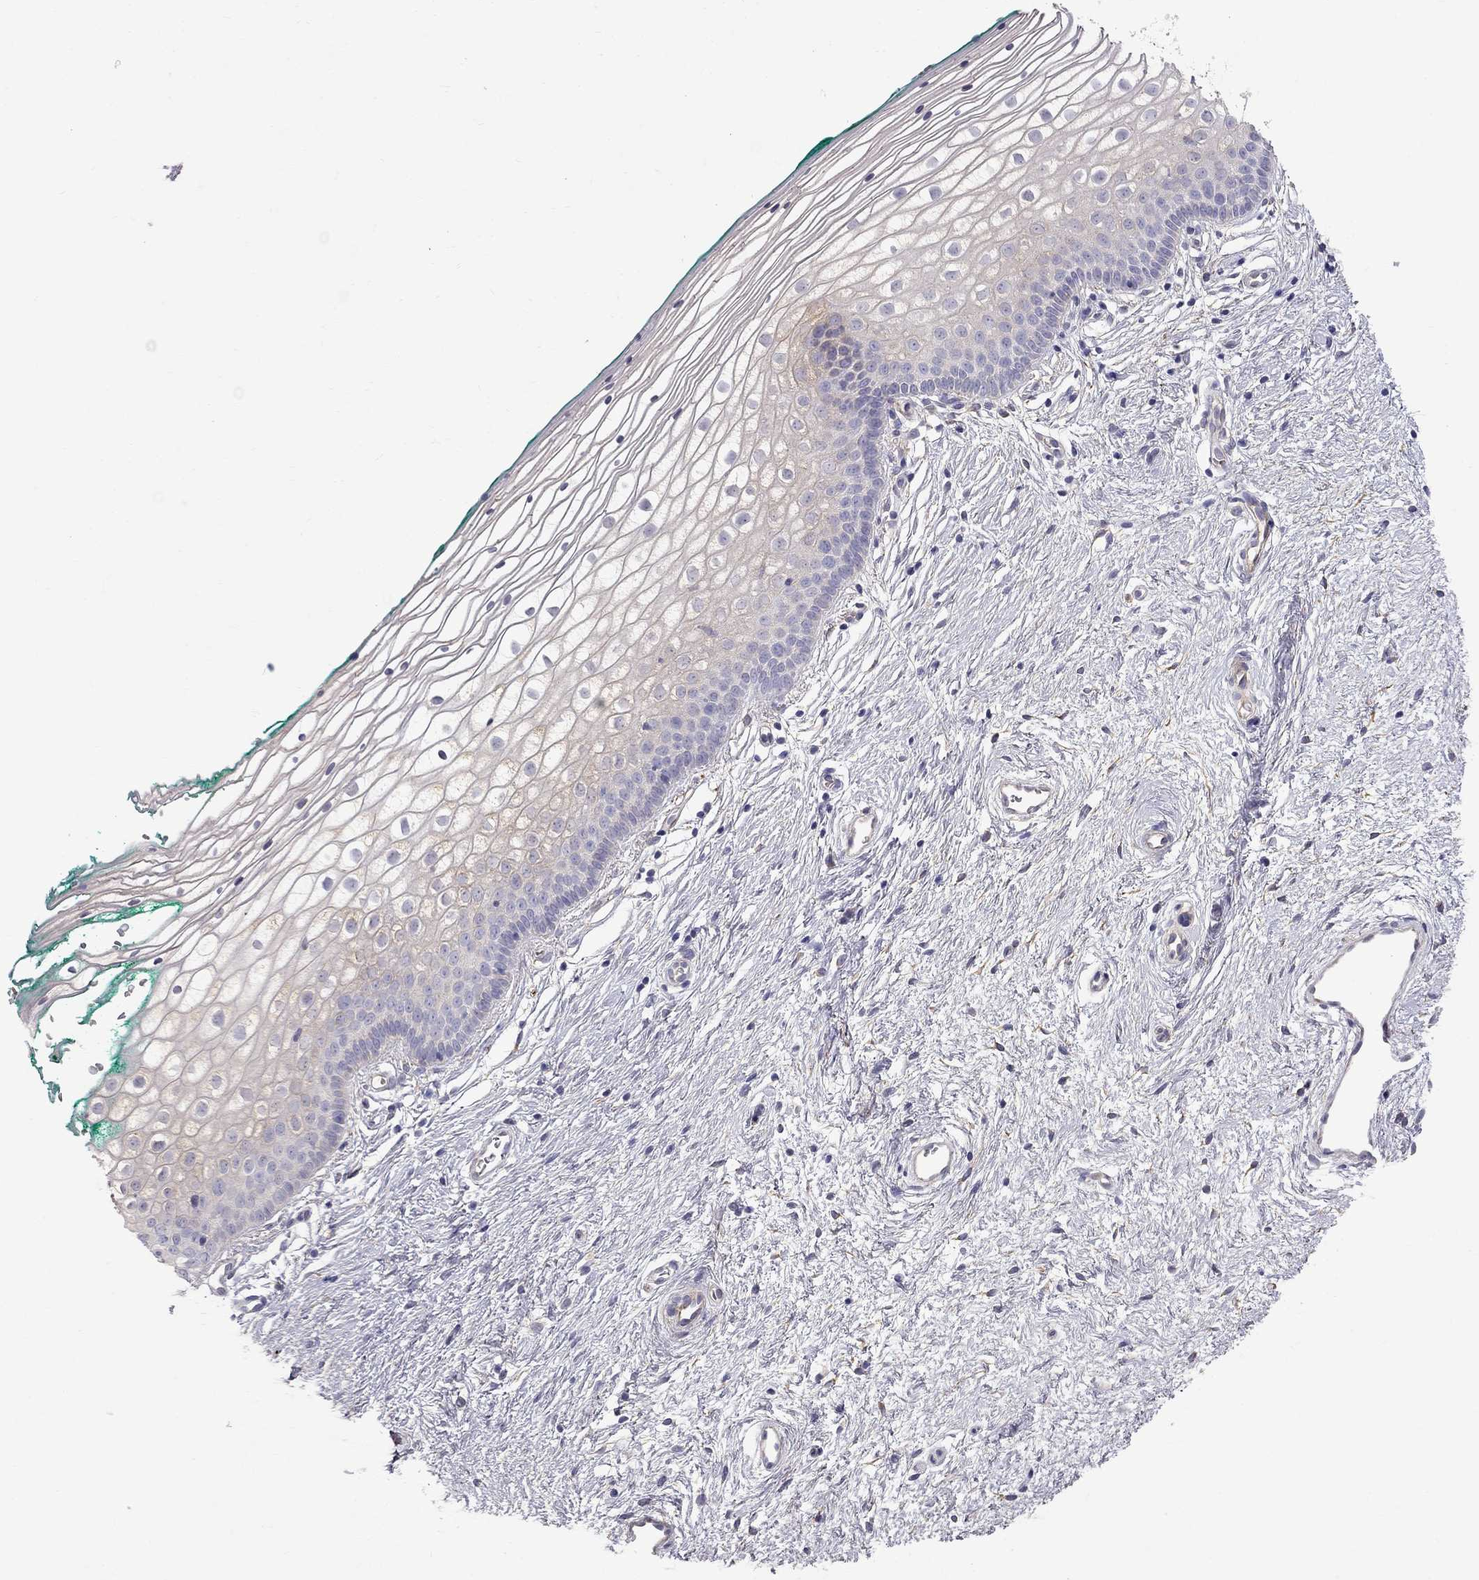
{"staining": {"intensity": "negative", "quantity": "none", "location": "none"}, "tissue": "vagina", "cell_type": "Squamous epithelial cells", "image_type": "normal", "snomed": [{"axis": "morphology", "description": "Normal tissue, NOS"}, {"axis": "topography", "description": "Vagina"}], "caption": "DAB (3,3'-diaminobenzidine) immunohistochemical staining of benign human vagina reveals no significant expression in squamous epithelial cells. The staining was performed using DAB to visualize the protein expression in brown, while the nuclei were stained in blue with hematoxylin (Magnification: 20x).", "gene": "EIF4E3", "patient": {"sex": "female", "age": 36}}